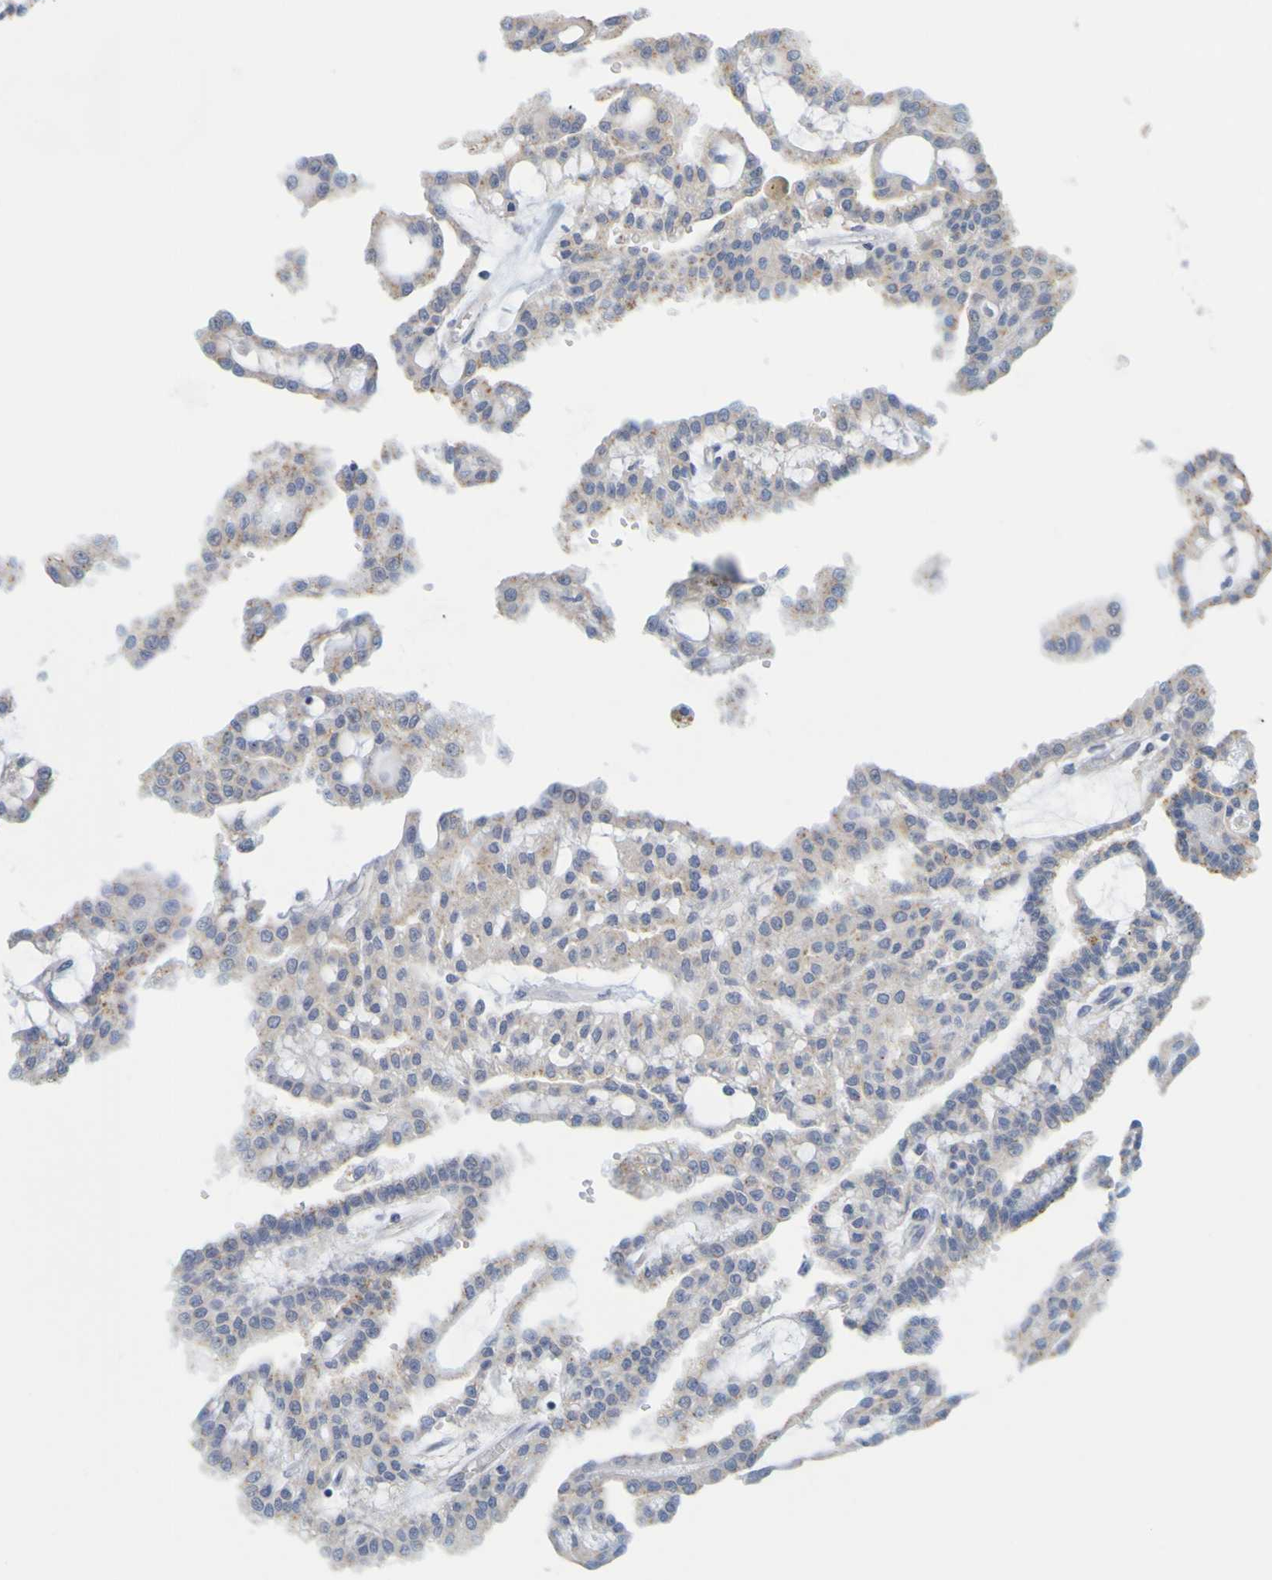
{"staining": {"intensity": "negative", "quantity": "none", "location": "none"}, "tissue": "renal cancer", "cell_type": "Tumor cells", "image_type": "cancer", "snomed": [{"axis": "morphology", "description": "Adenocarcinoma, NOS"}, {"axis": "topography", "description": "Kidney"}], "caption": "Tumor cells show no significant protein positivity in renal cancer.", "gene": "ENDOU", "patient": {"sex": "male", "age": 63}}